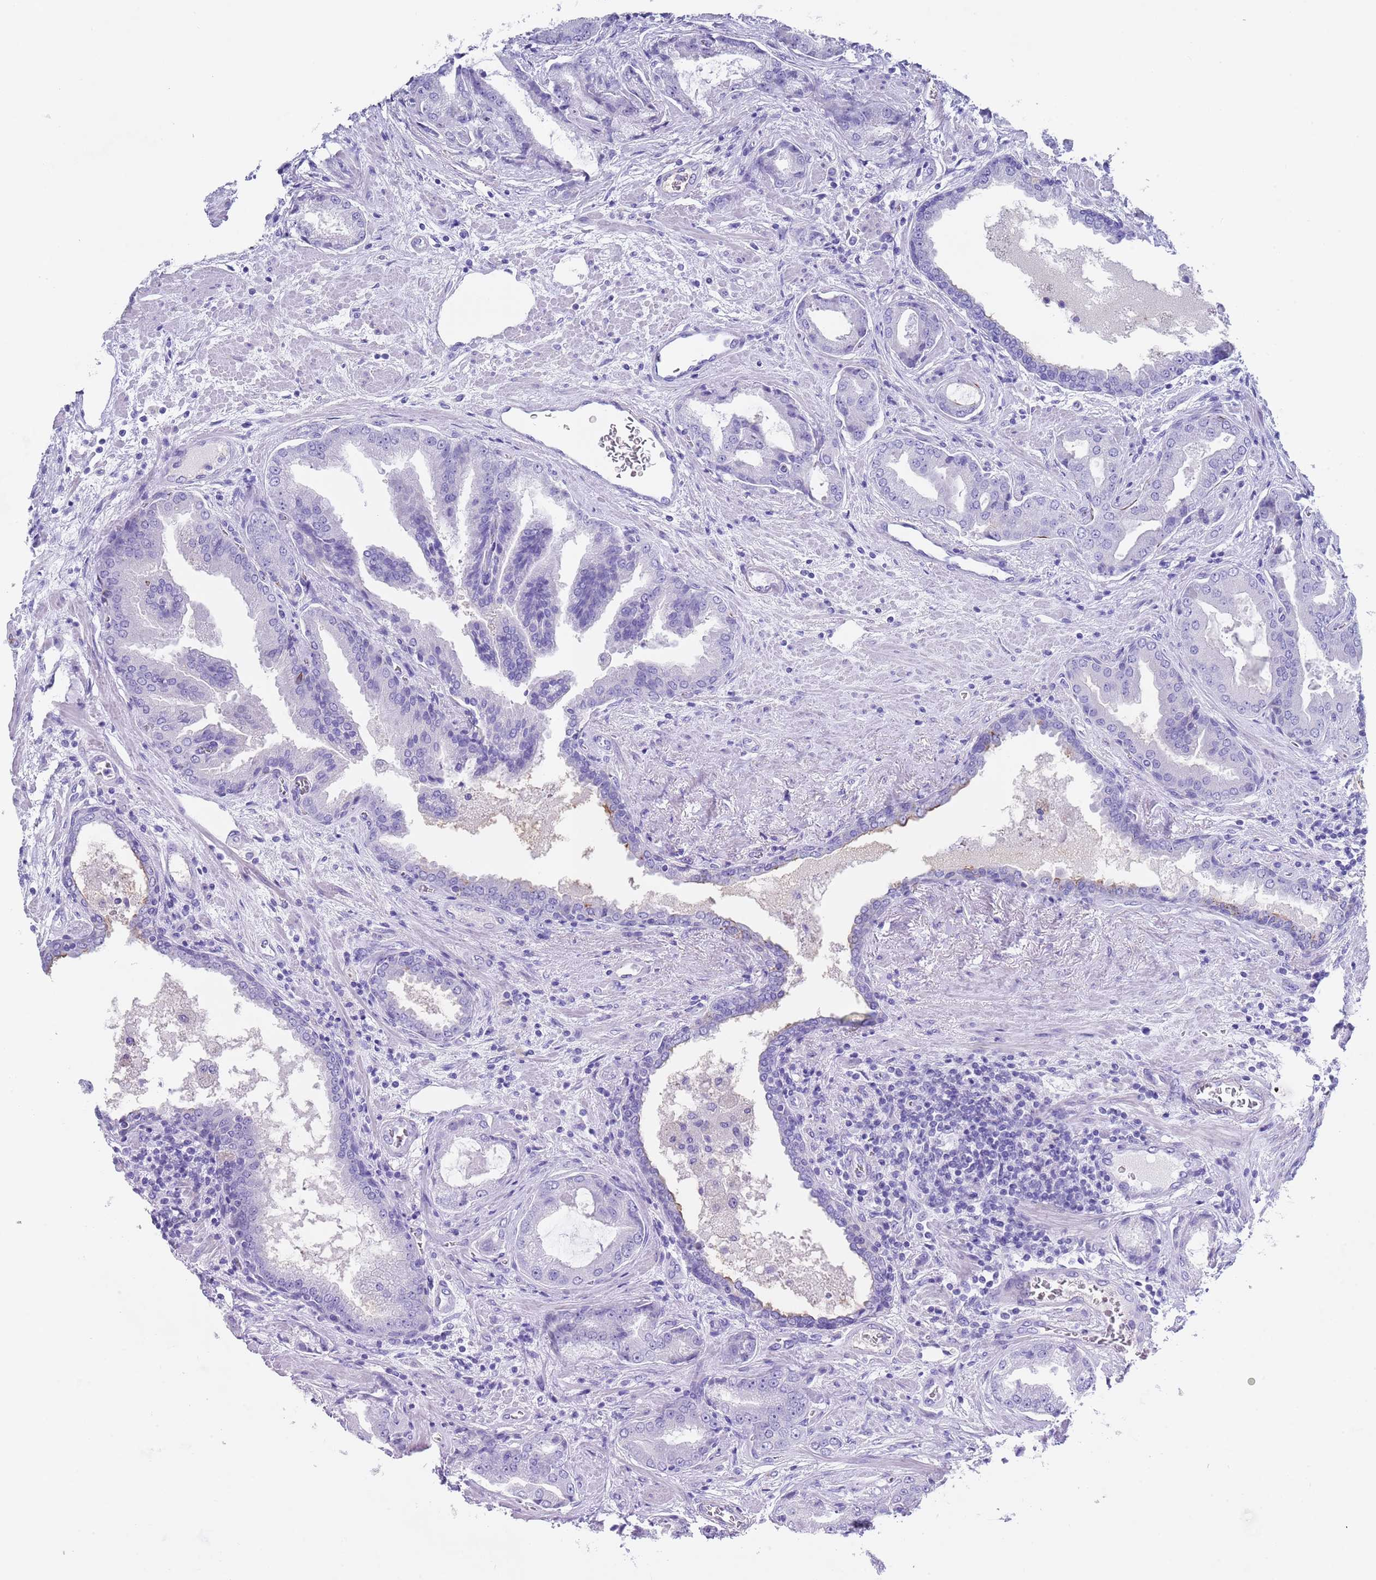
{"staining": {"intensity": "negative", "quantity": "none", "location": "none"}, "tissue": "prostate cancer", "cell_type": "Tumor cells", "image_type": "cancer", "snomed": [{"axis": "morphology", "description": "Adenocarcinoma, High grade"}, {"axis": "topography", "description": "Prostate"}], "caption": "The immunohistochemistry (IHC) micrograph has no significant expression in tumor cells of prostate high-grade adenocarcinoma tissue.", "gene": "CPXM2", "patient": {"sex": "male", "age": 68}}